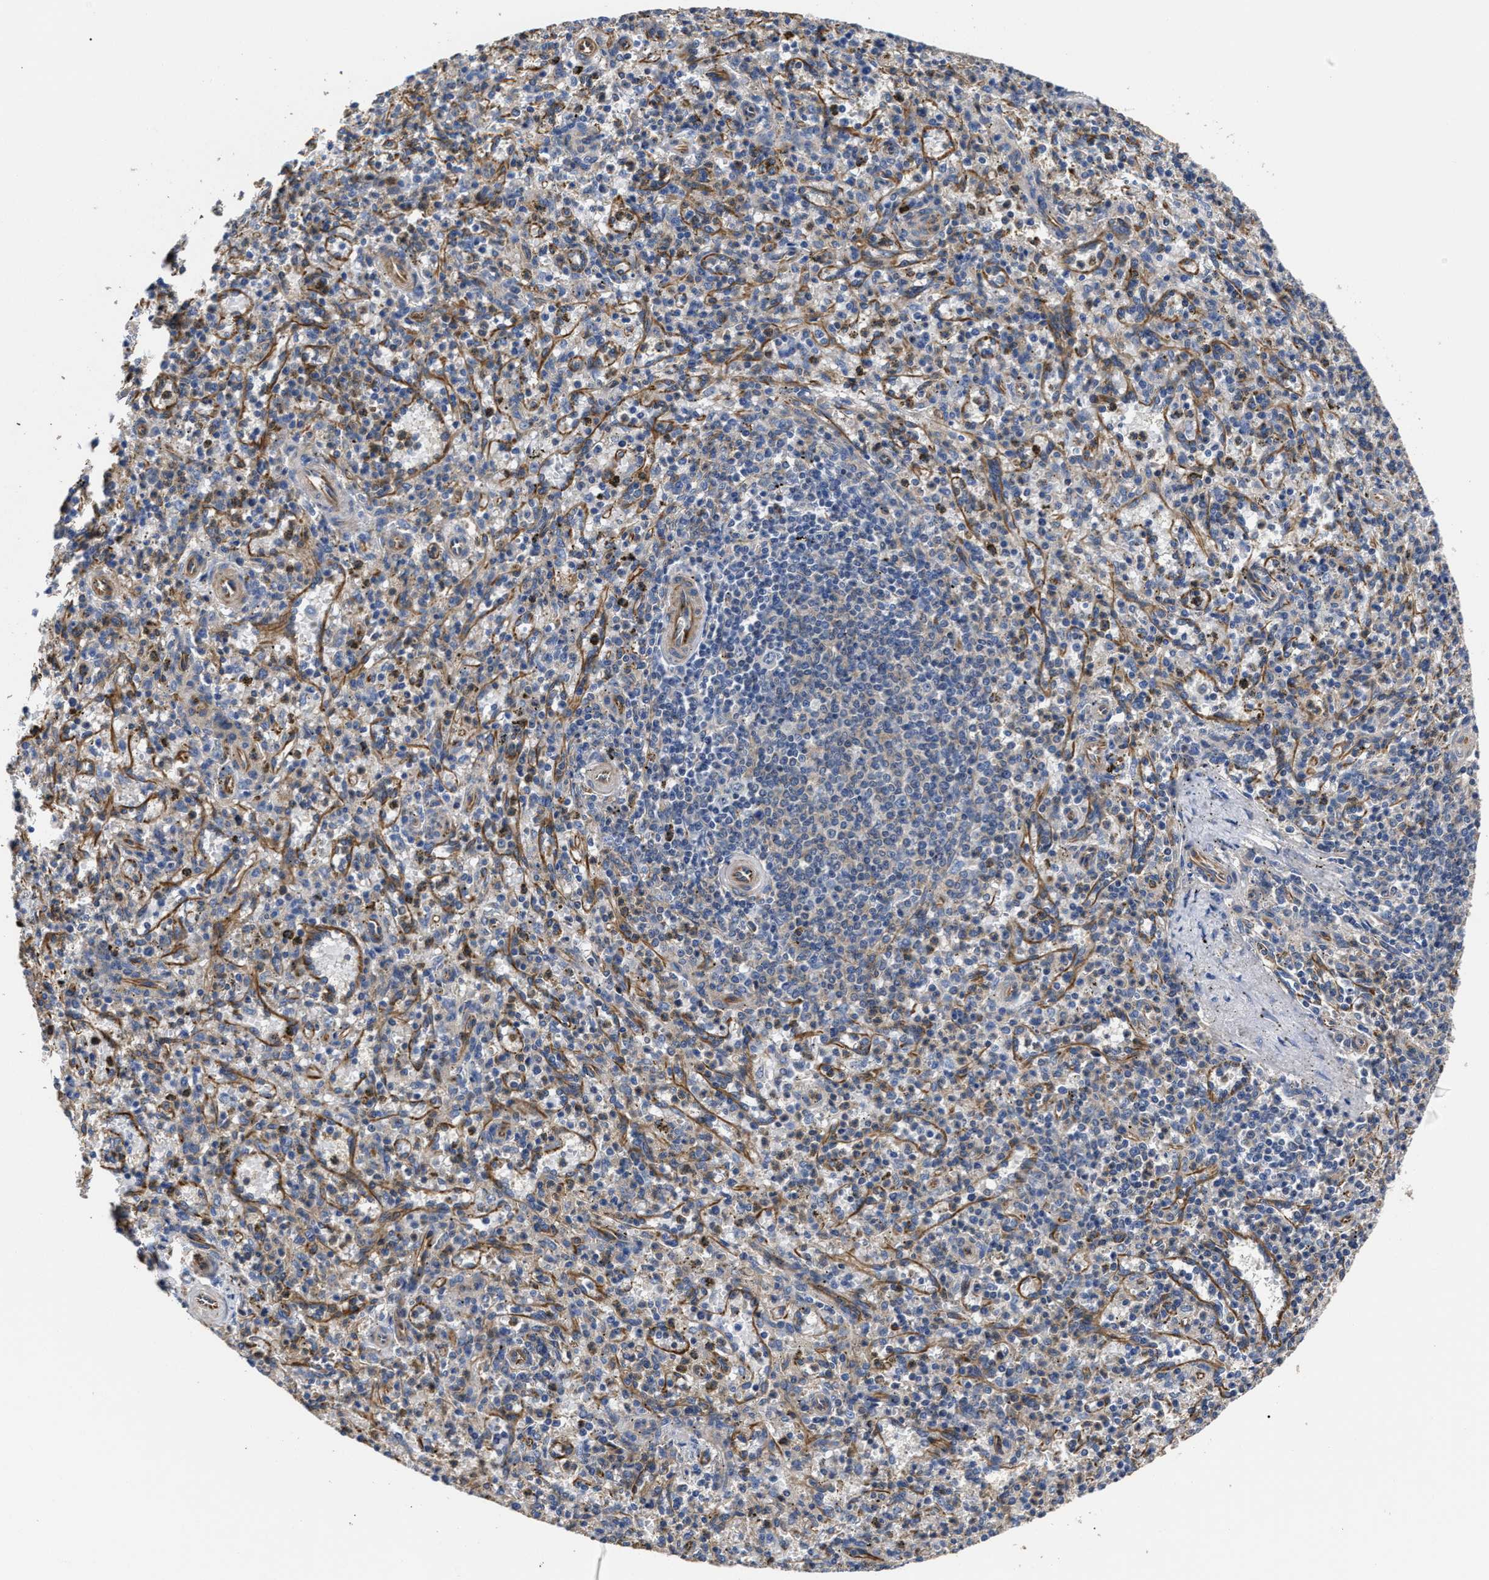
{"staining": {"intensity": "weak", "quantity": "25%-75%", "location": "cytoplasmic/membranous"}, "tissue": "spleen", "cell_type": "Cells in red pulp", "image_type": "normal", "snomed": [{"axis": "morphology", "description": "Normal tissue, NOS"}, {"axis": "topography", "description": "Spleen"}], "caption": "A brown stain shows weak cytoplasmic/membranous positivity of a protein in cells in red pulp of normal spleen.", "gene": "TSPAN33", "patient": {"sex": "male", "age": 72}}